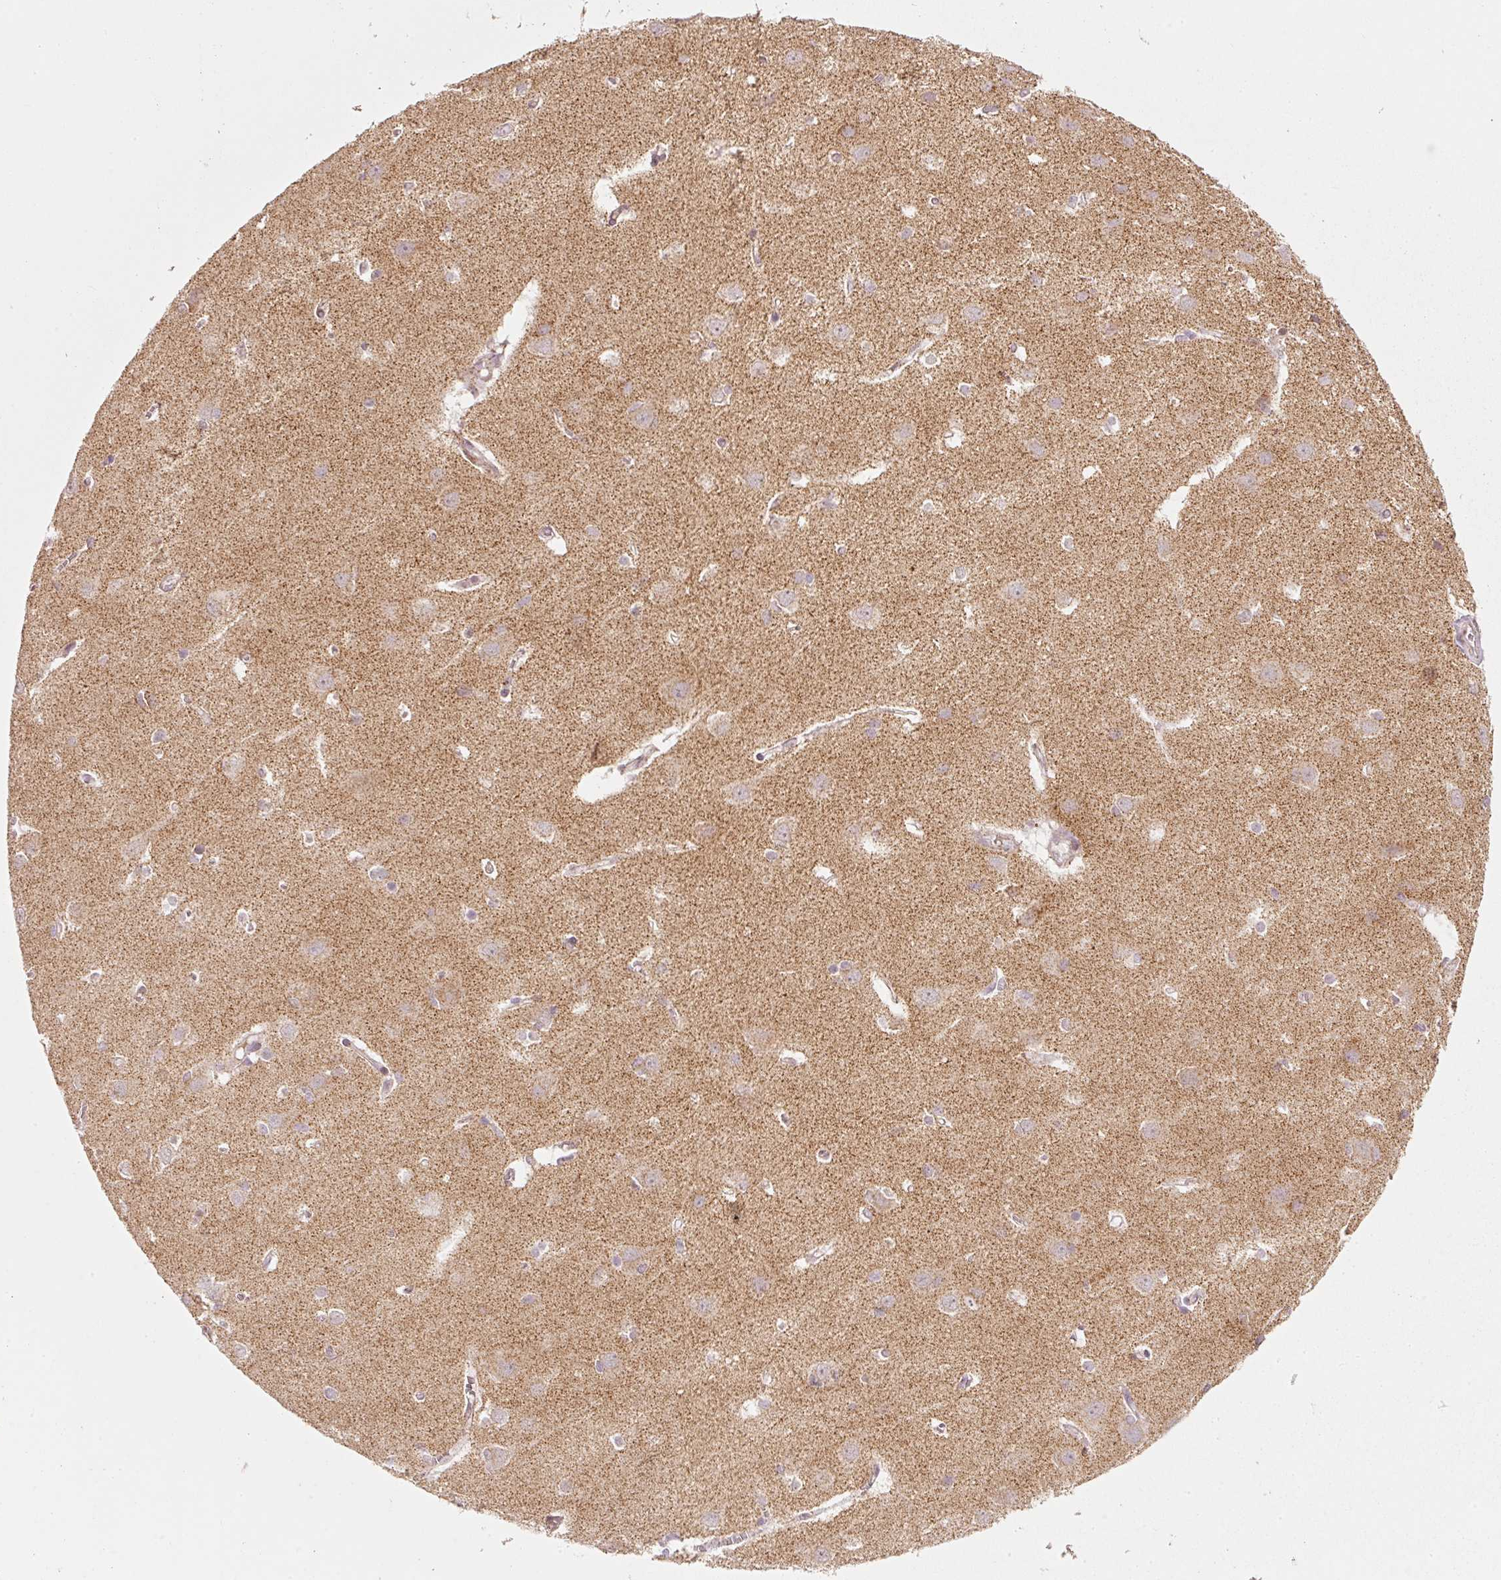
{"staining": {"intensity": "negative", "quantity": "none", "location": "none"}, "tissue": "cerebral cortex", "cell_type": "Endothelial cells", "image_type": "normal", "snomed": [{"axis": "morphology", "description": "Normal tissue, NOS"}, {"axis": "topography", "description": "Cerebral cortex"}], "caption": "An image of cerebral cortex stained for a protein shows no brown staining in endothelial cells. The staining was performed using DAB (3,3'-diaminobenzidine) to visualize the protein expression in brown, while the nuclei were stained in blue with hematoxylin (Magnification: 20x).", "gene": "TOB2", "patient": {"sex": "male", "age": 37}}